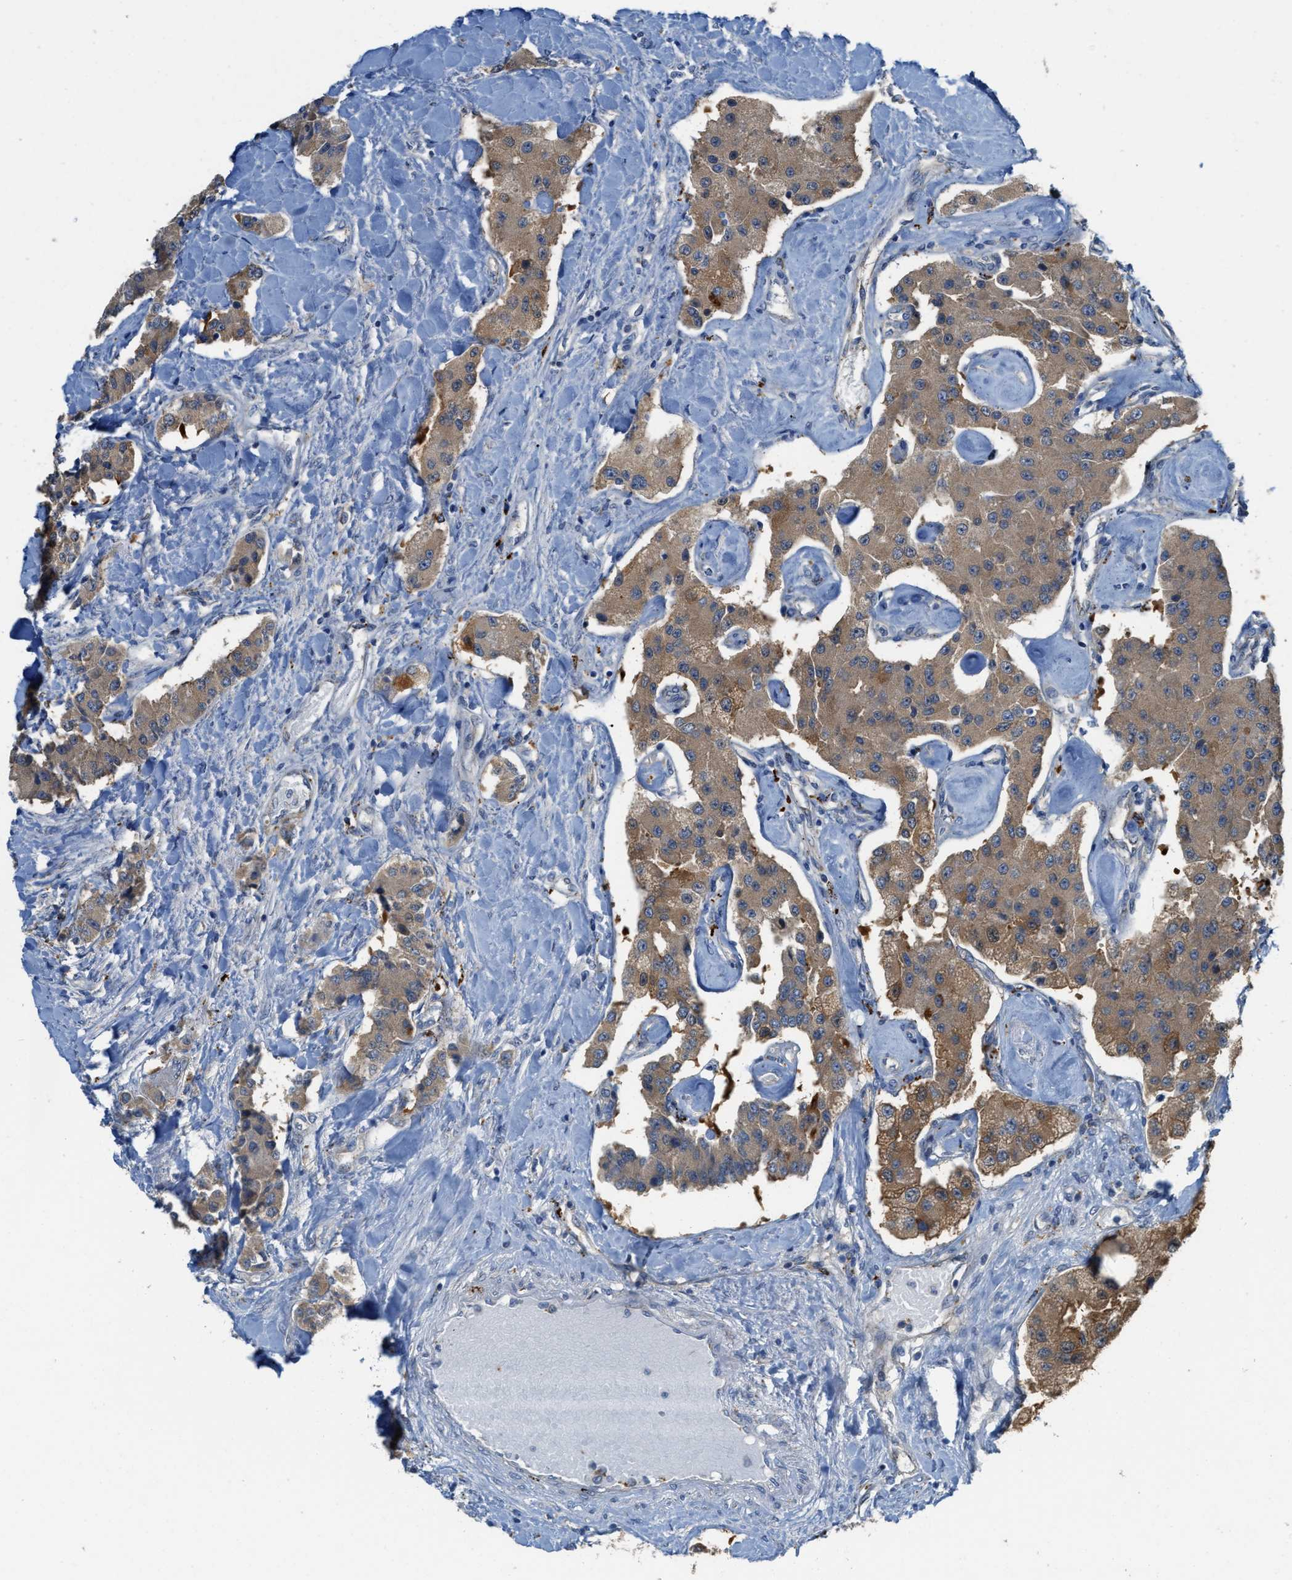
{"staining": {"intensity": "moderate", "quantity": ">75%", "location": "cytoplasmic/membranous"}, "tissue": "carcinoid", "cell_type": "Tumor cells", "image_type": "cancer", "snomed": [{"axis": "morphology", "description": "Carcinoid, malignant, NOS"}, {"axis": "topography", "description": "Pancreas"}], "caption": "Moderate cytoplasmic/membranous protein expression is appreciated in about >75% of tumor cells in carcinoid. Nuclei are stained in blue.", "gene": "KLHDC10", "patient": {"sex": "male", "age": 41}}